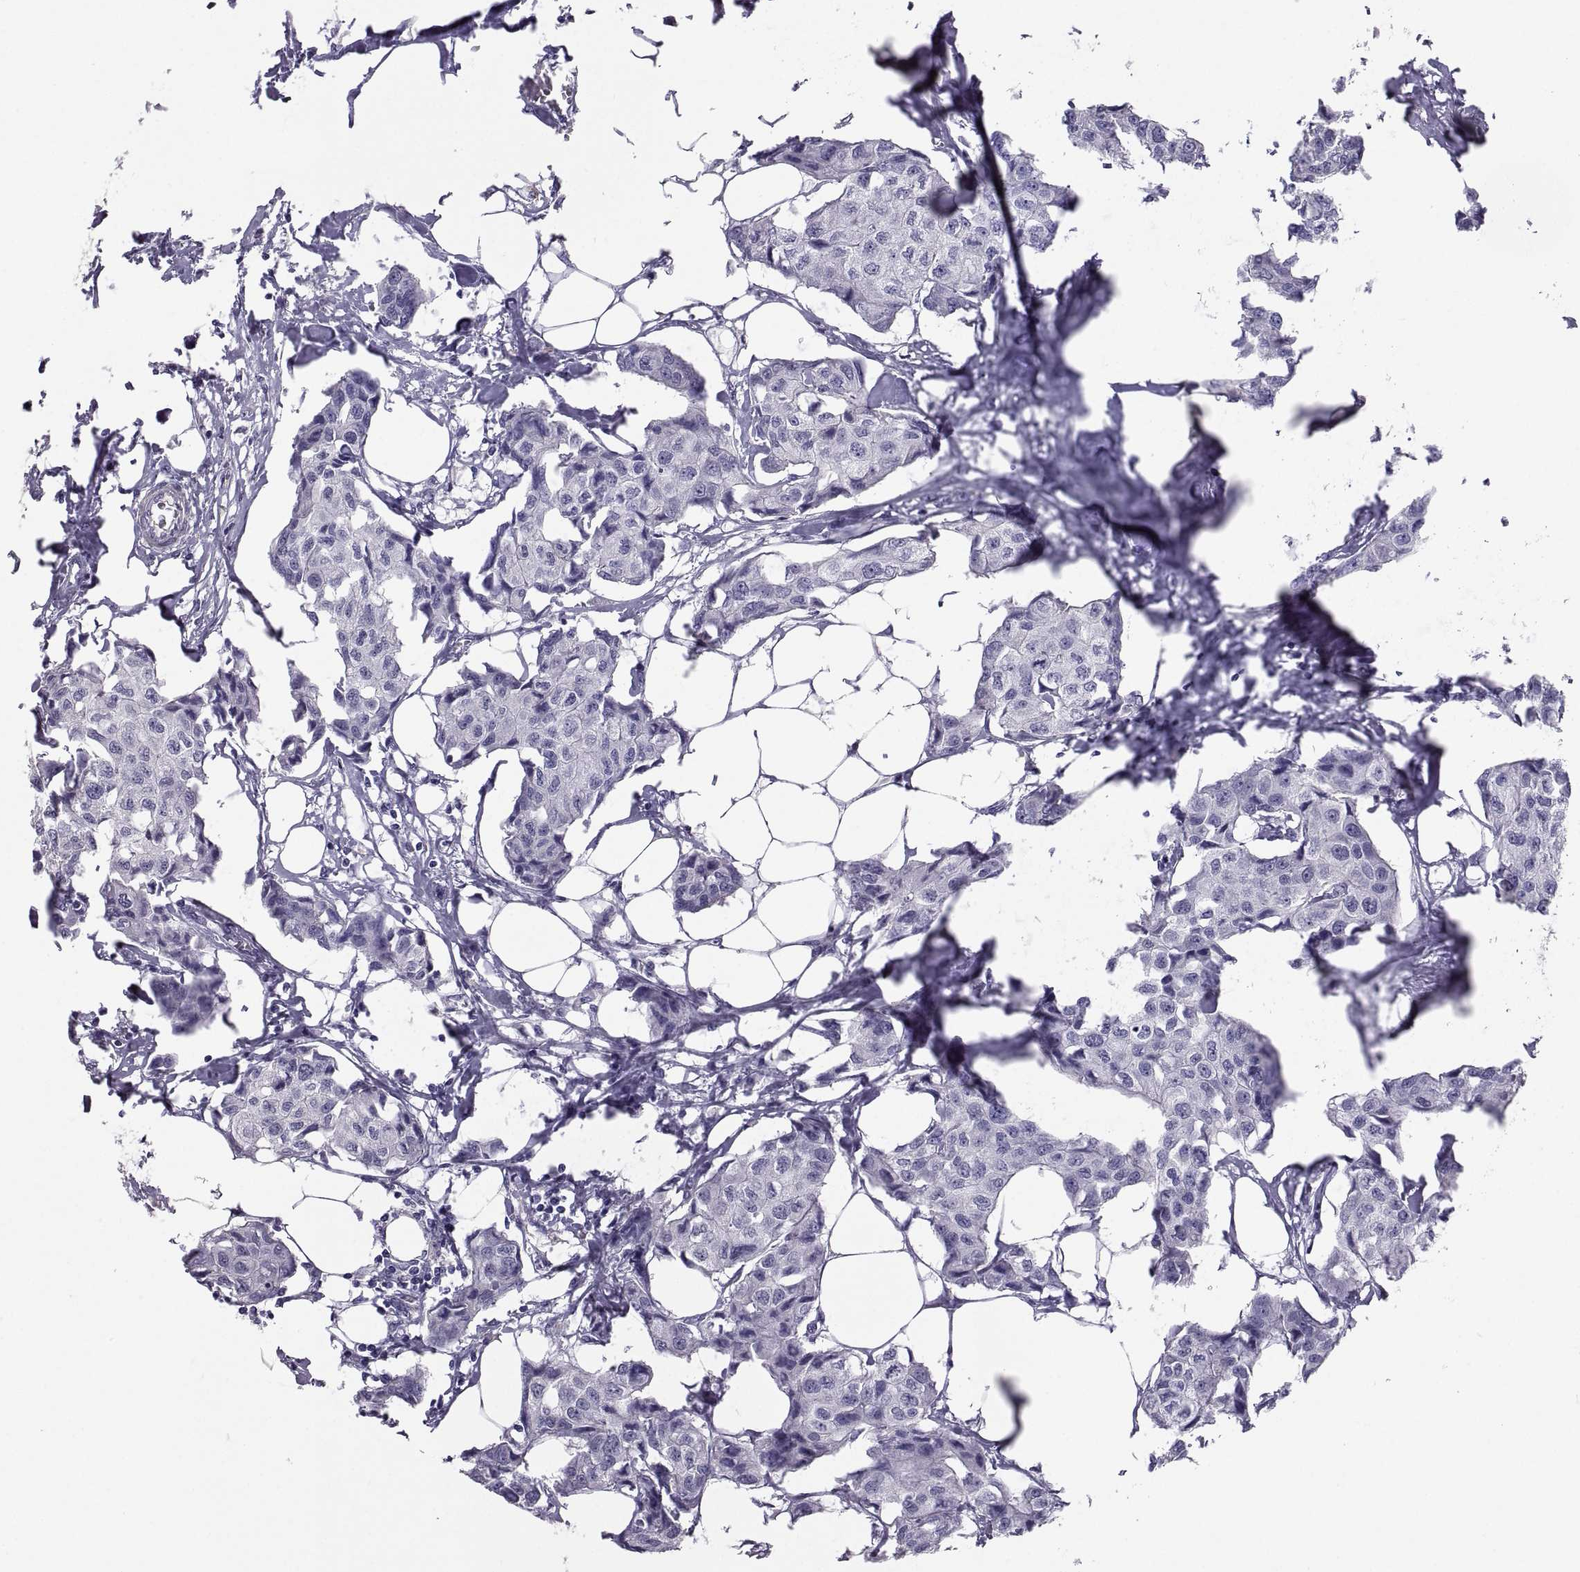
{"staining": {"intensity": "negative", "quantity": "none", "location": "none"}, "tissue": "breast cancer", "cell_type": "Tumor cells", "image_type": "cancer", "snomed": [{"axis": "morphology", "description": "Duct carcinoma"}, {"axis": "topography", "description": "Breast"}], "caption": "Breast invasive ductal carcinoma stained for a protein using IHC reveals no expression tumor cells.", "gene": "IGSF1", "patient": {"sex": "female", "age": 80}}